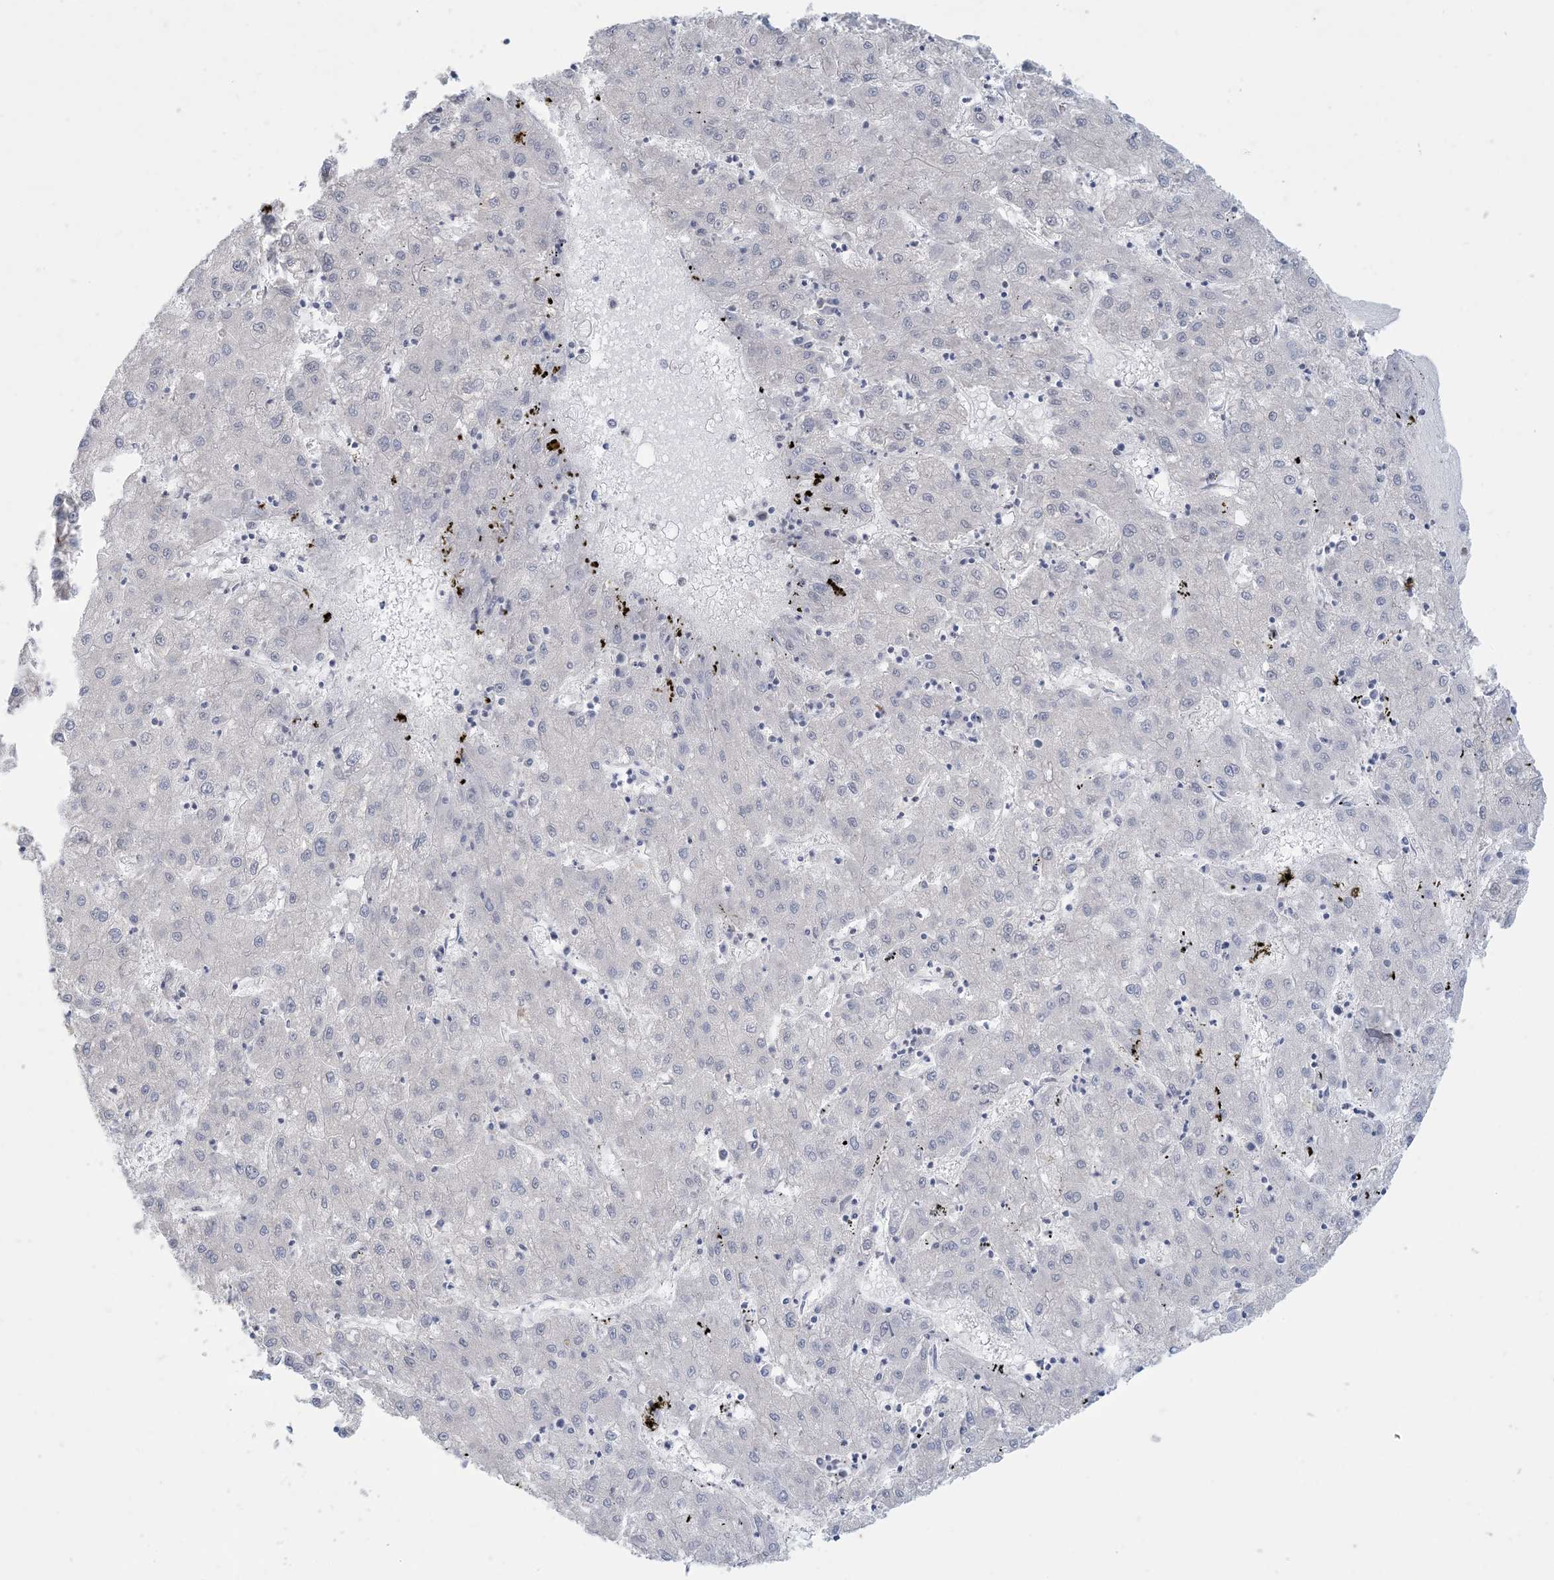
{"staining": {"intensity": "negative", "quantity": "none", "location": "none"}, "tissue": "liver cancer", "cell_type": "Tumor cells", "image_type": "cancer", "snomed": [{"axis": "morphology", "description": "Carcinoma, Hepatocellular, NOS"}, {"axis": "topography", "description": "Liver"}], "caption": "The photomicrograph reveals no staining of tumor cells in hepatocellular carcinoma (liver). Brightfield microscopy of IHC stained with DAB (brown) and hematoxylin (blue), captured at high magnification.", "gene": "KIF3A", "patient": {"sex": "male", "age": 72}}